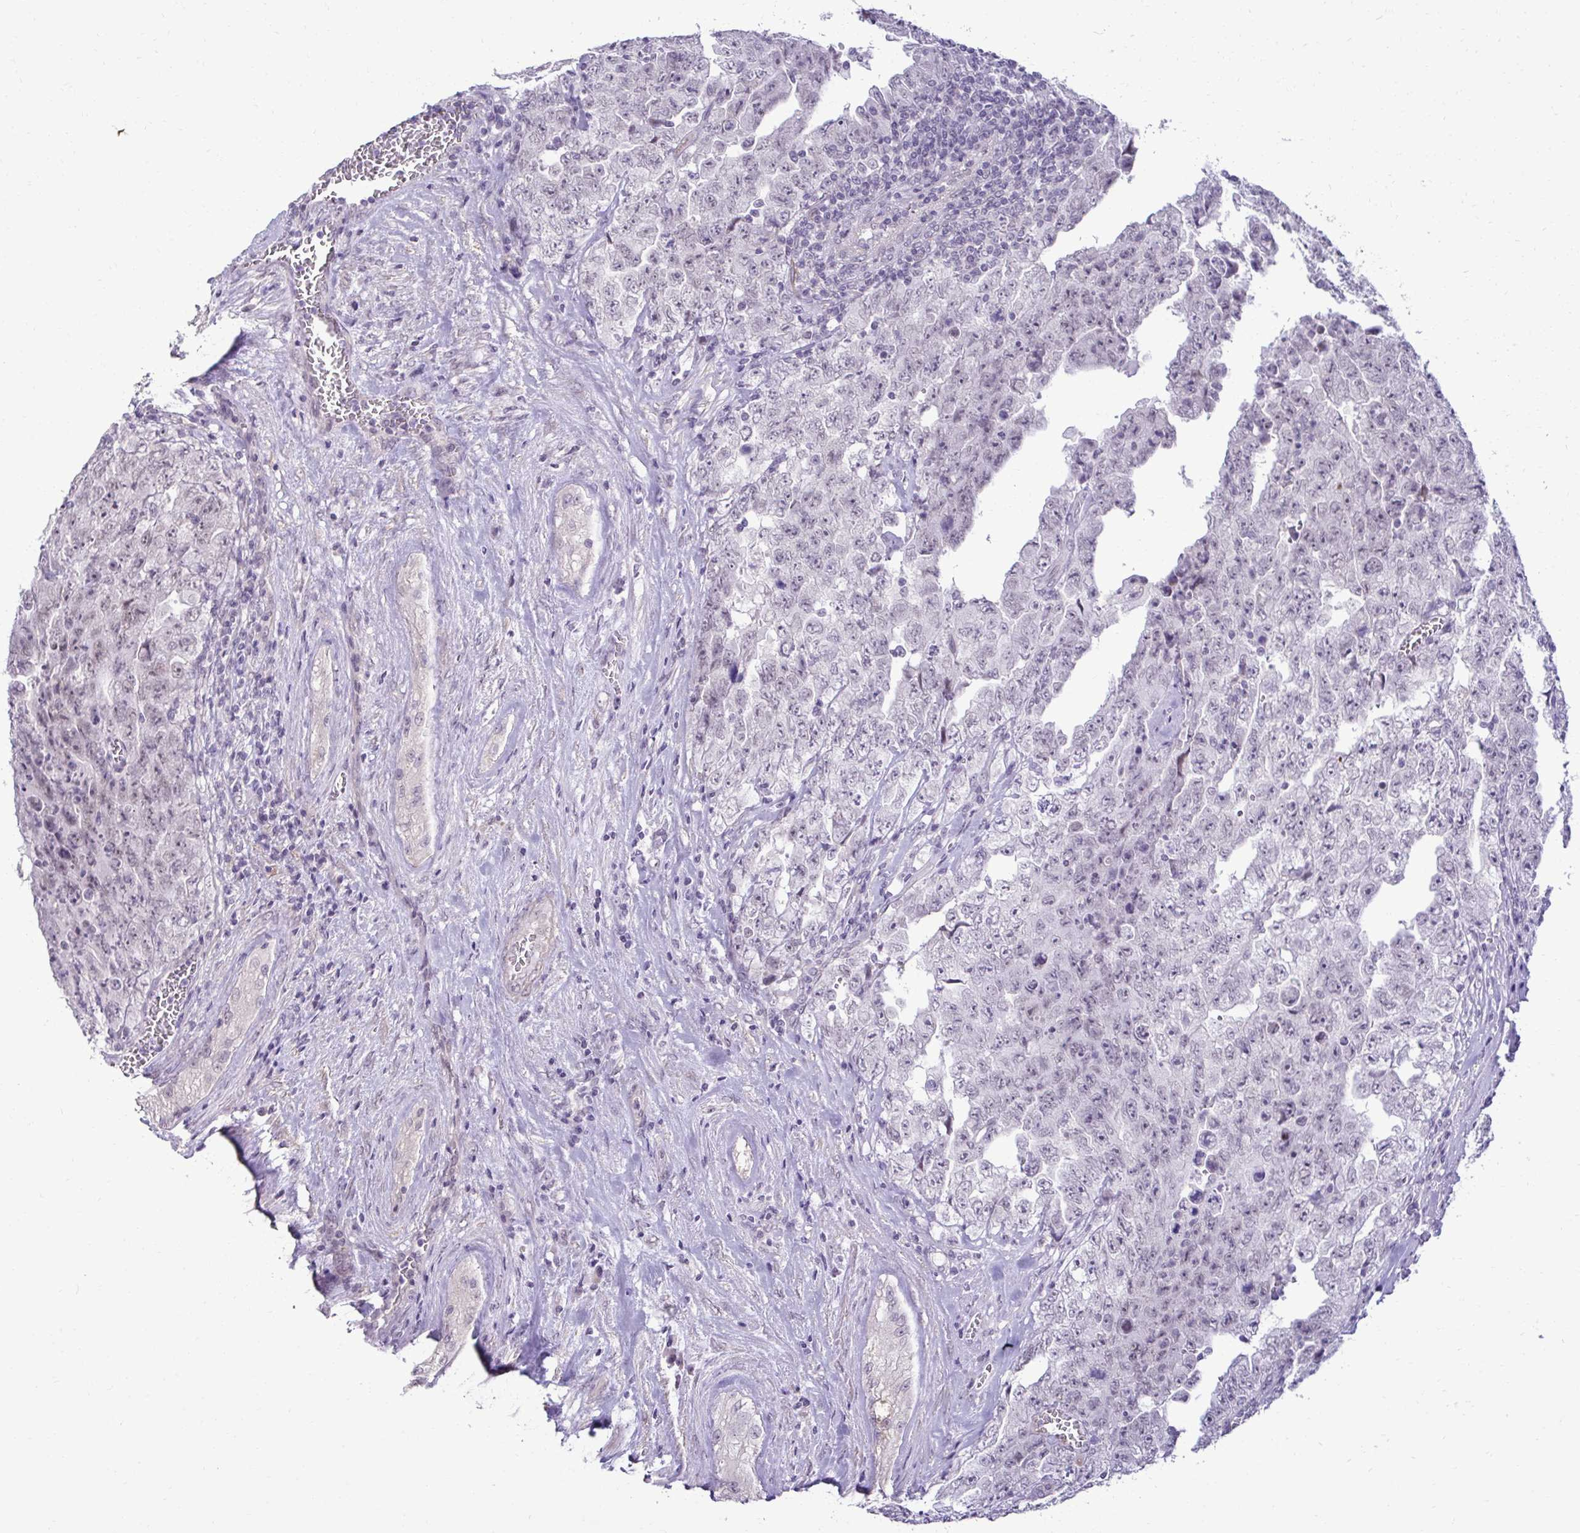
{"staining": {"intensity": "negative", "quantity": "none", "location": "none"}, "tissue": "testis cancer", "cell_type": "Tumor cells", "image_type": "cancer", "snomed": [{"axis": "morphology", "description": "Carcinoma, Embryonal, NOS"}, {"axis": "topography", "description": "Testis"}], "caption": "An immunohistochemistry (IHC) photomicrograph of testis cancer (embryonal carcinoma) is shown. There is no staining in tumor cells of testis cancer (embryonal carcinoma).", "gene": "SLC30A3", "patient": {"sex": "male", "age": 28}}